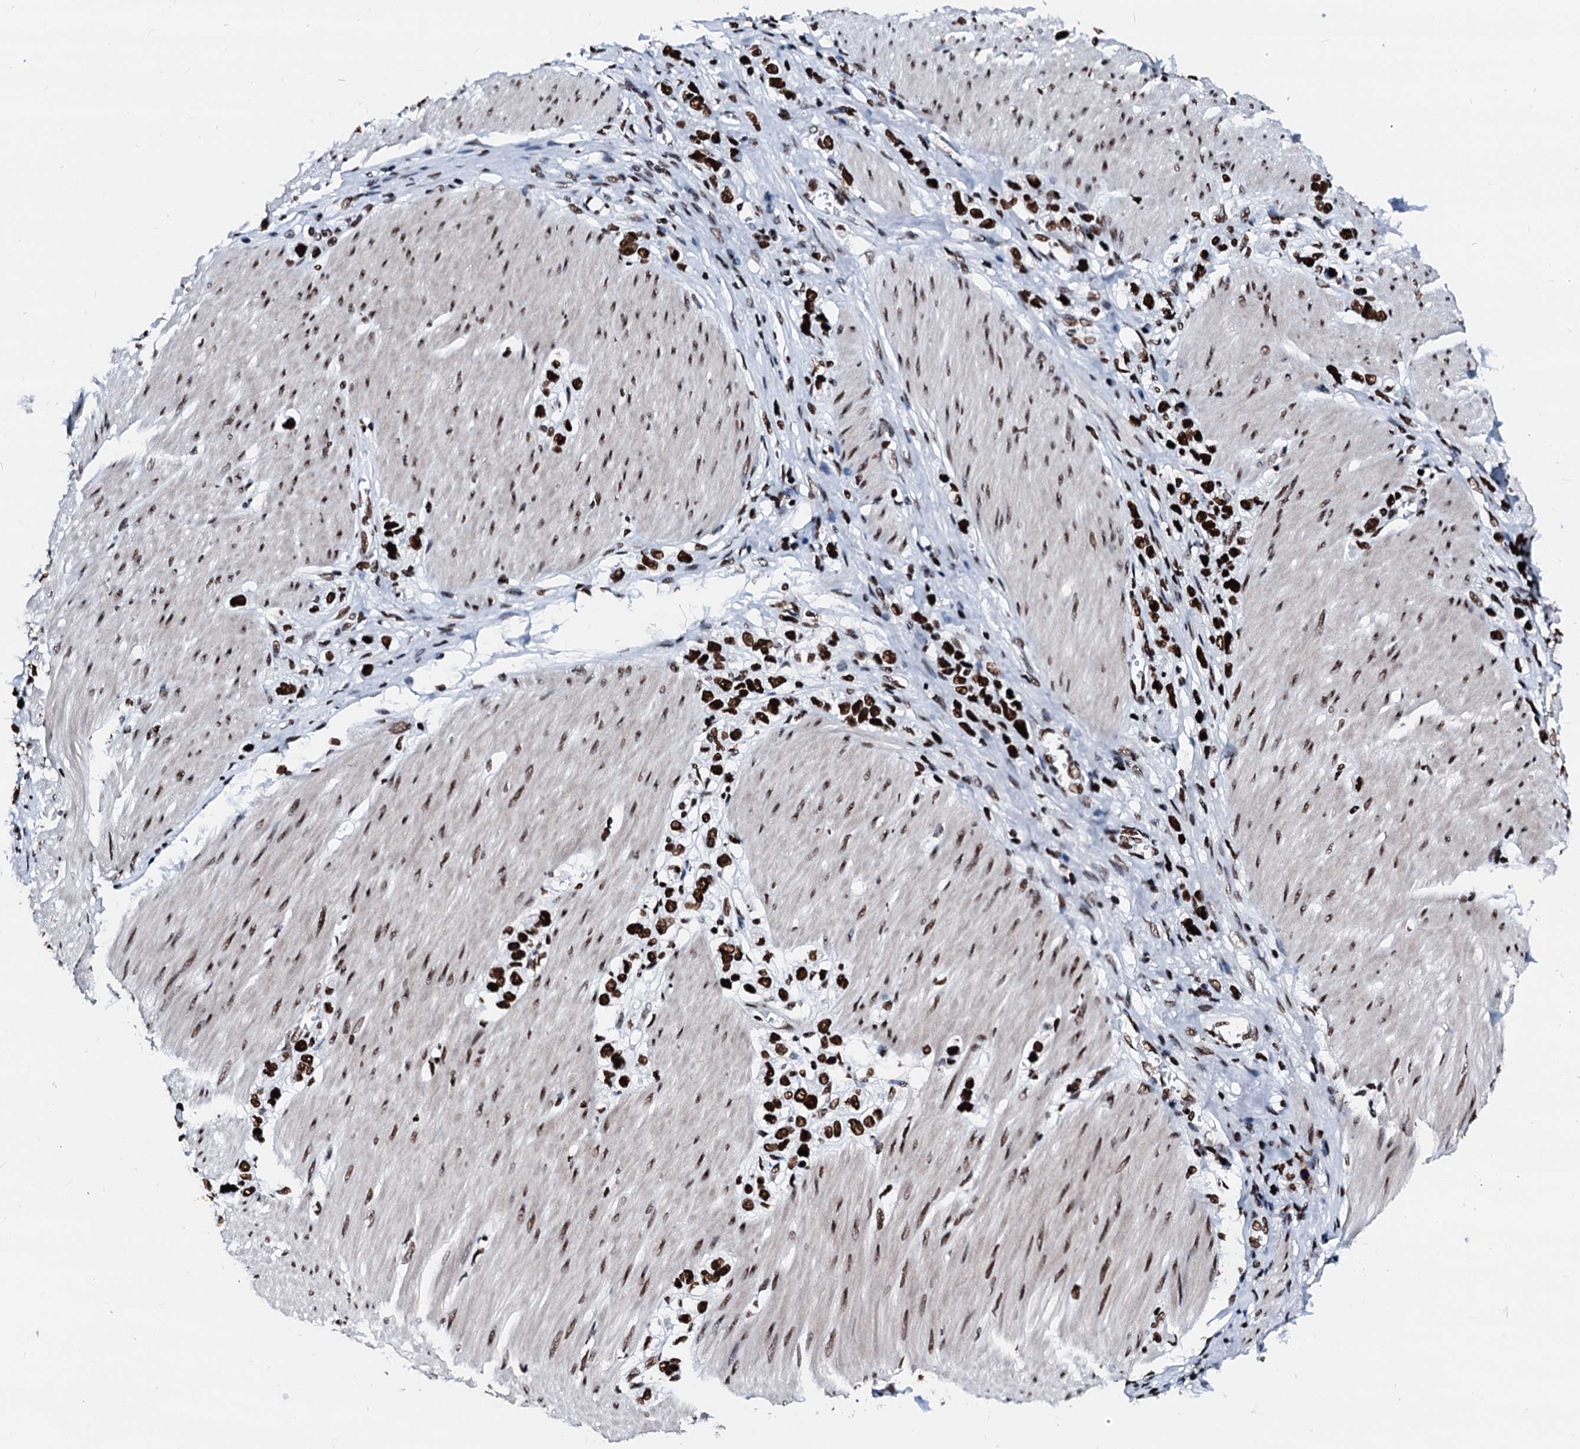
{"staining": {"intensity": "strong", "quantity": ">75%", "location": "nuclear"}, "tissue": "stomach cancer", "cell_type": "Tumor cells", "image_type": "cancer", "snomed": [{"axis": "morphology", "description": "Normal tissue, NOS"}, {"axis": "morphology", "description": "Adenocarcinoma, NOS"}, {"axis": "topography", "description": "Stomach, upper"}, {"axis": "topography", "description": "Stomach"}], "caption": "Protein expression analysis of human stomach cancer (adenocarcinoma) reveals strong nuclear staining in approximately >75% of tumor cells. (Stains: DAB (3,3'-diaminobenzidine) in brown, nuclei in blue, Microscopy: brightfield microscopy at high magnification).", "gene": "RALY", "patient": {"sex": "female", "age": 65}}